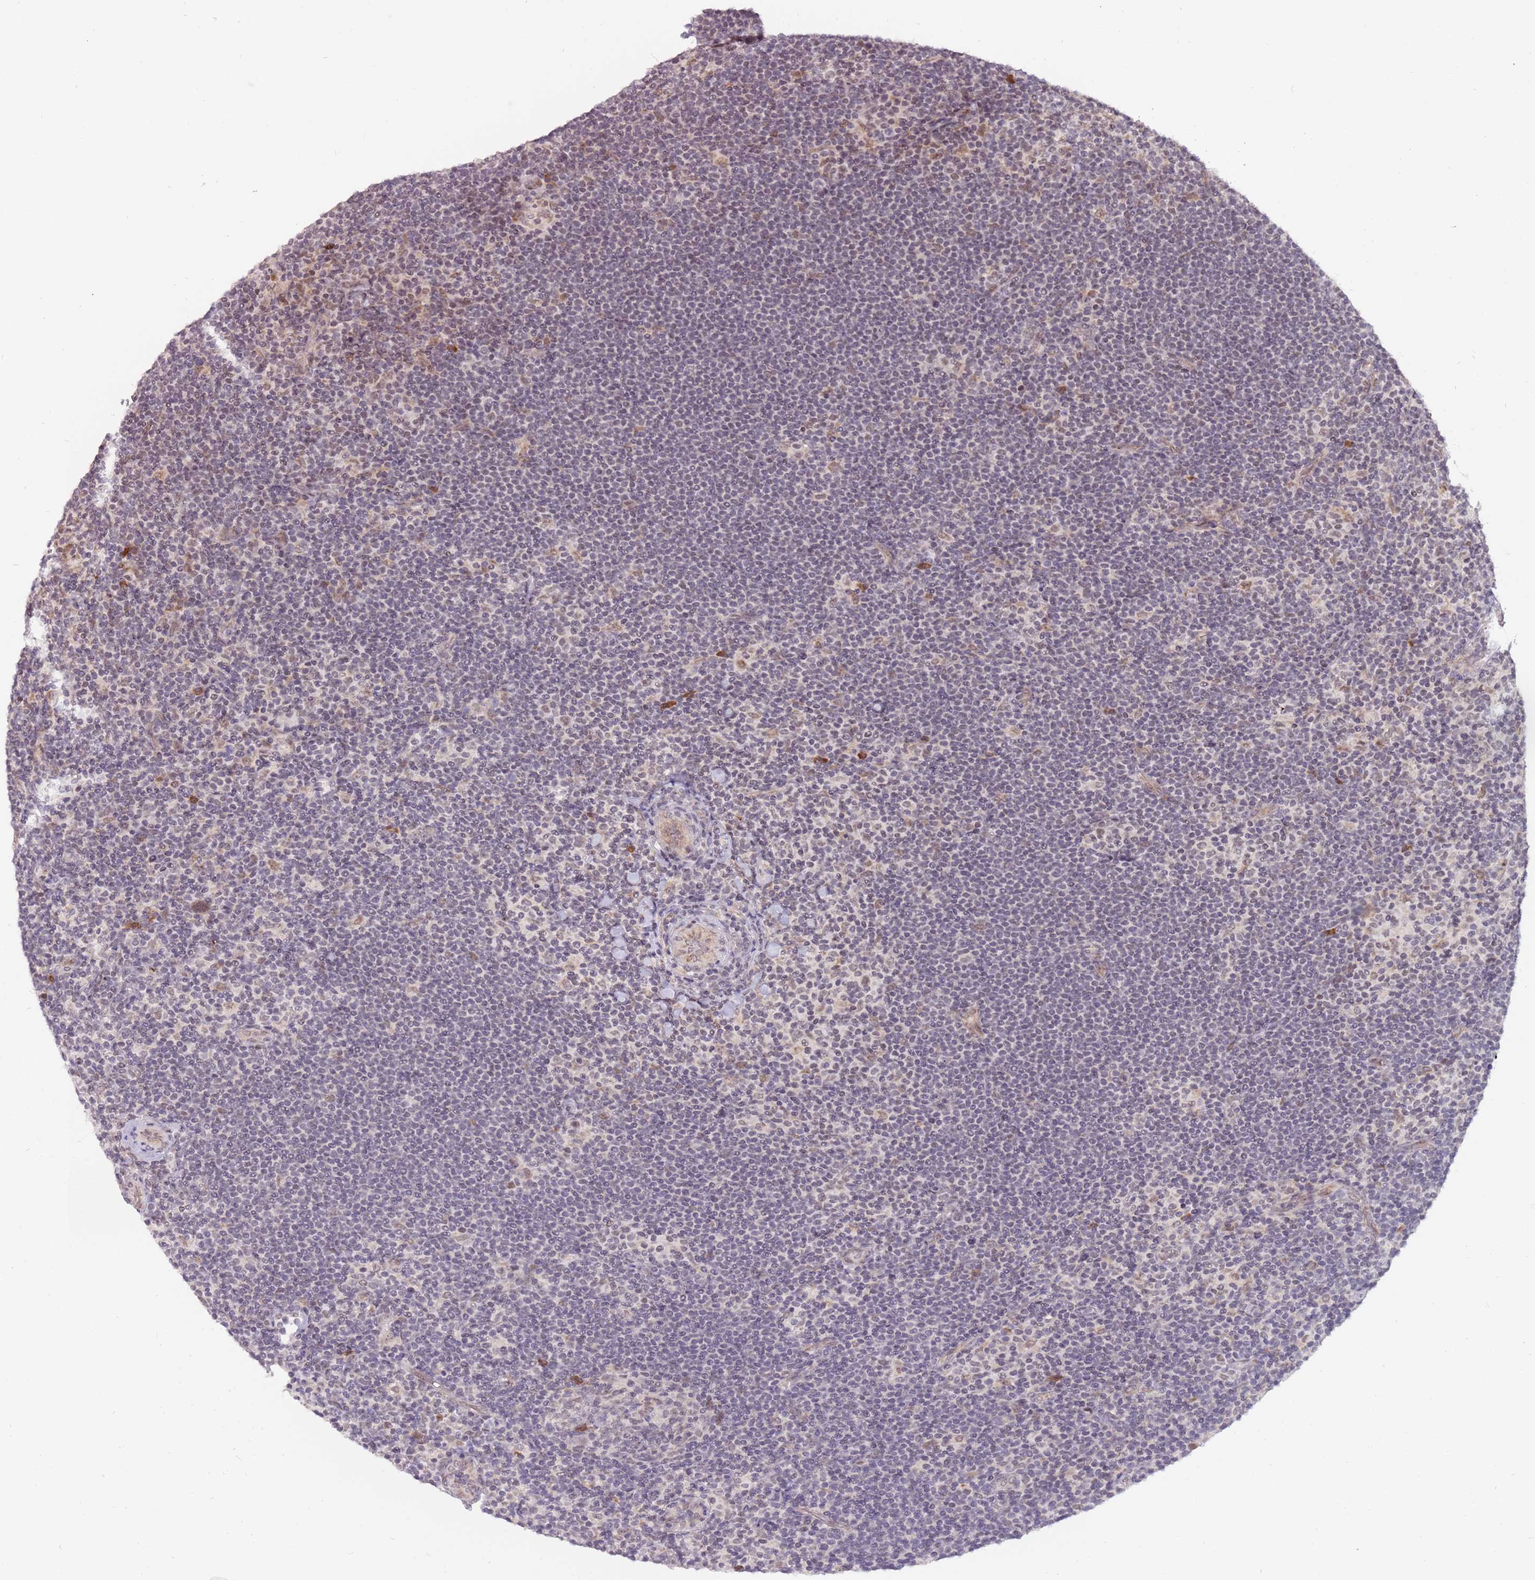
{"staining": {"intensity": "weak", "quantity": "25%-75%", "location": "cytoplasmic/membranous,nuclear"}, "tissue": "lymphoma", "cell_type": "Tumor cells", "image_type": "cancer", "snomed": [{"axis": "morphology", "description": "Hodgkin's disease, NOS"}, {"axis": "topography", "description": "Lymph node"}], "caption": "An immunohistochemistry (IHC) image of neoplastic tissue is shown. Protein staining in brown labels weak cytoplasmic/membranous and nuclear positivity in Hodgkin's disease within tumor cells.", "gene": "BARD1", "patient": {"sex": "female", "age": 57}}